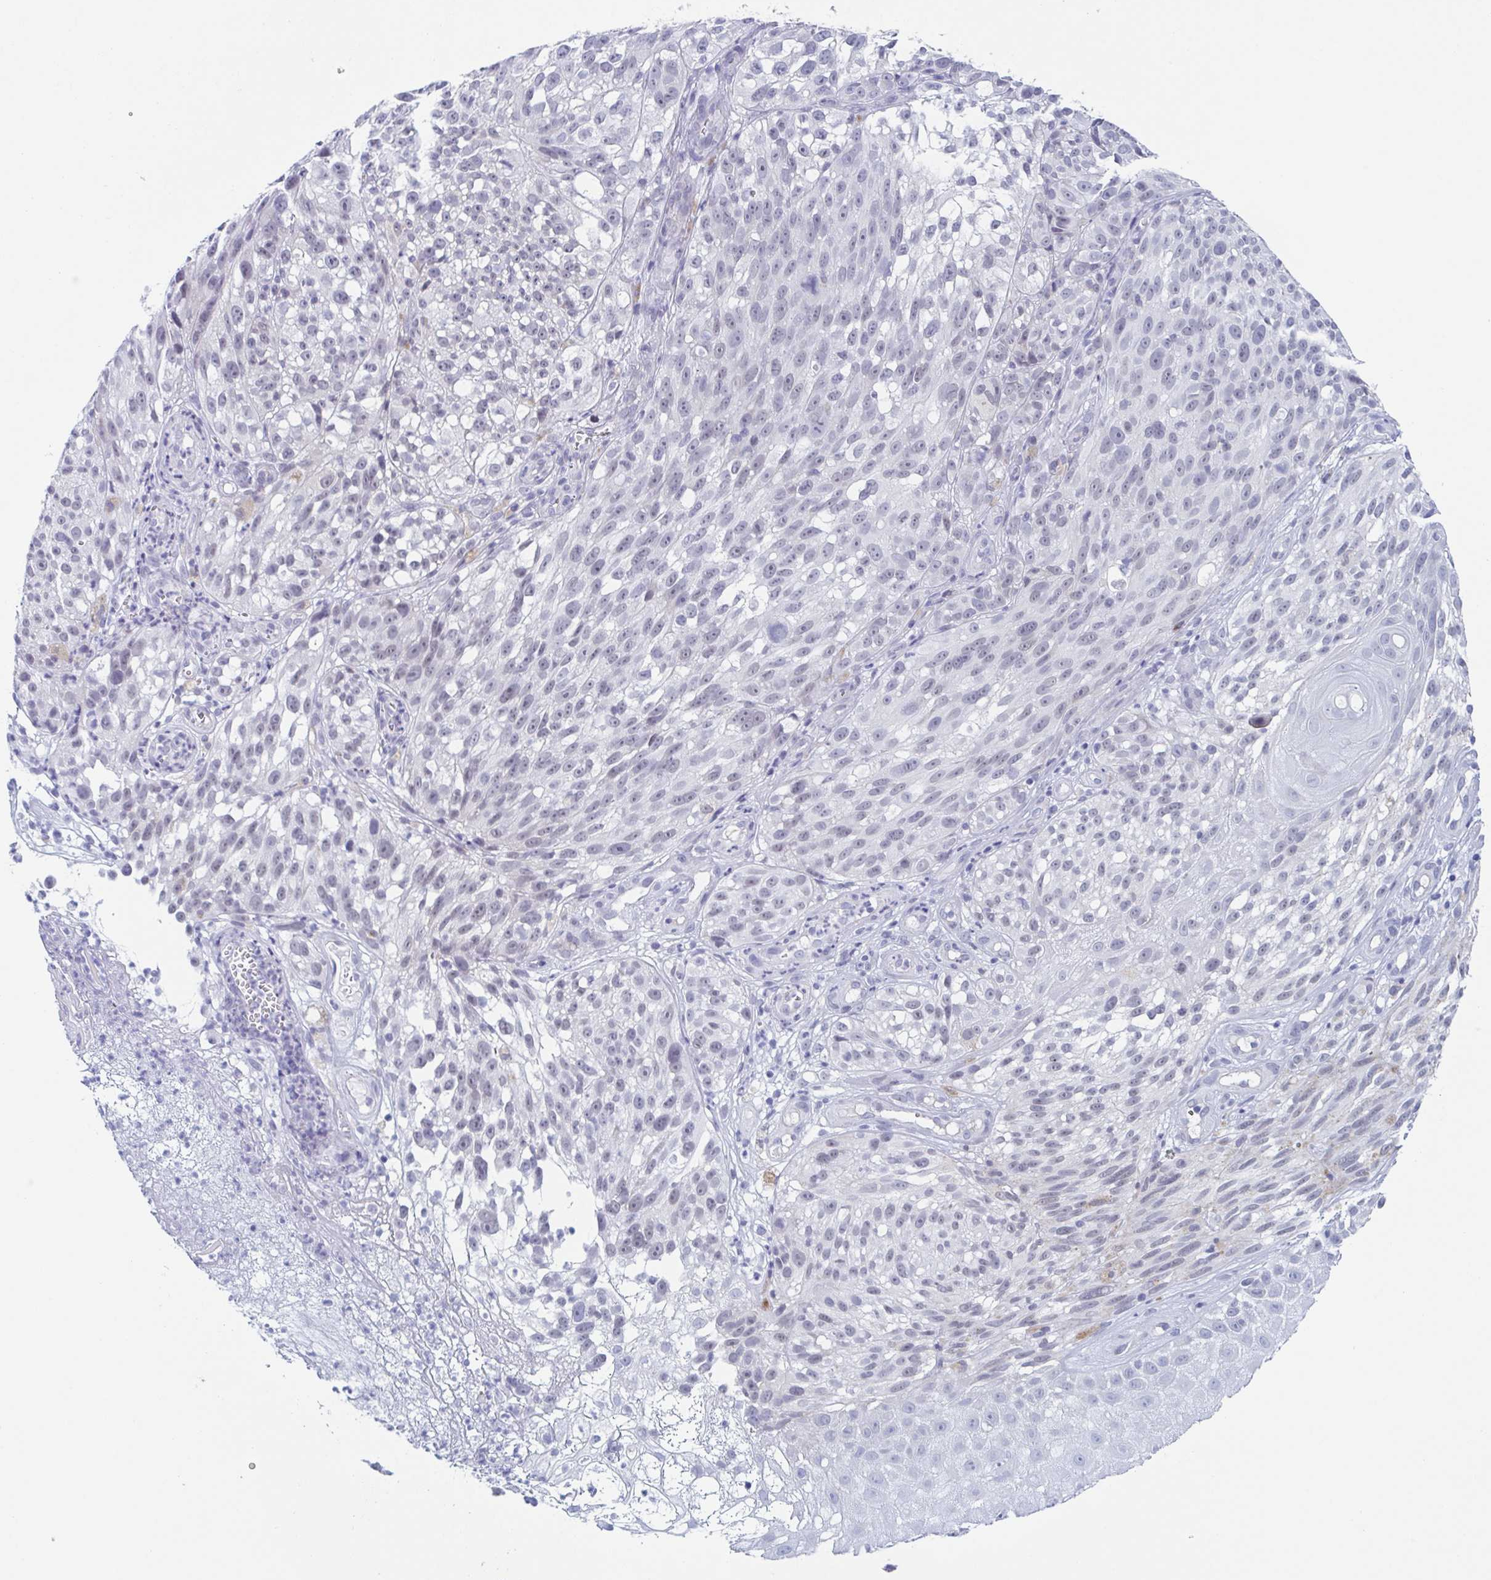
{"staining": {"intensity": "negative", "quantity": "none", "location": "none"}, "tissue": "melanoma", "cell_type": "Tumor cells", "image_type": "cancer", "snomed": [{"axis": "morphology", "description": "Malignant melanoma, NOS"}, {"axis": "topography", "description": "Skin"}], "caption": "An immunohistochemistry (IHC) histopathology image of malignant melanoma is shown. There is no staining in tumor cells of malignant melanoma.", "gene": "ZFP64", "patient": {"sex": "female", "age": 85}}